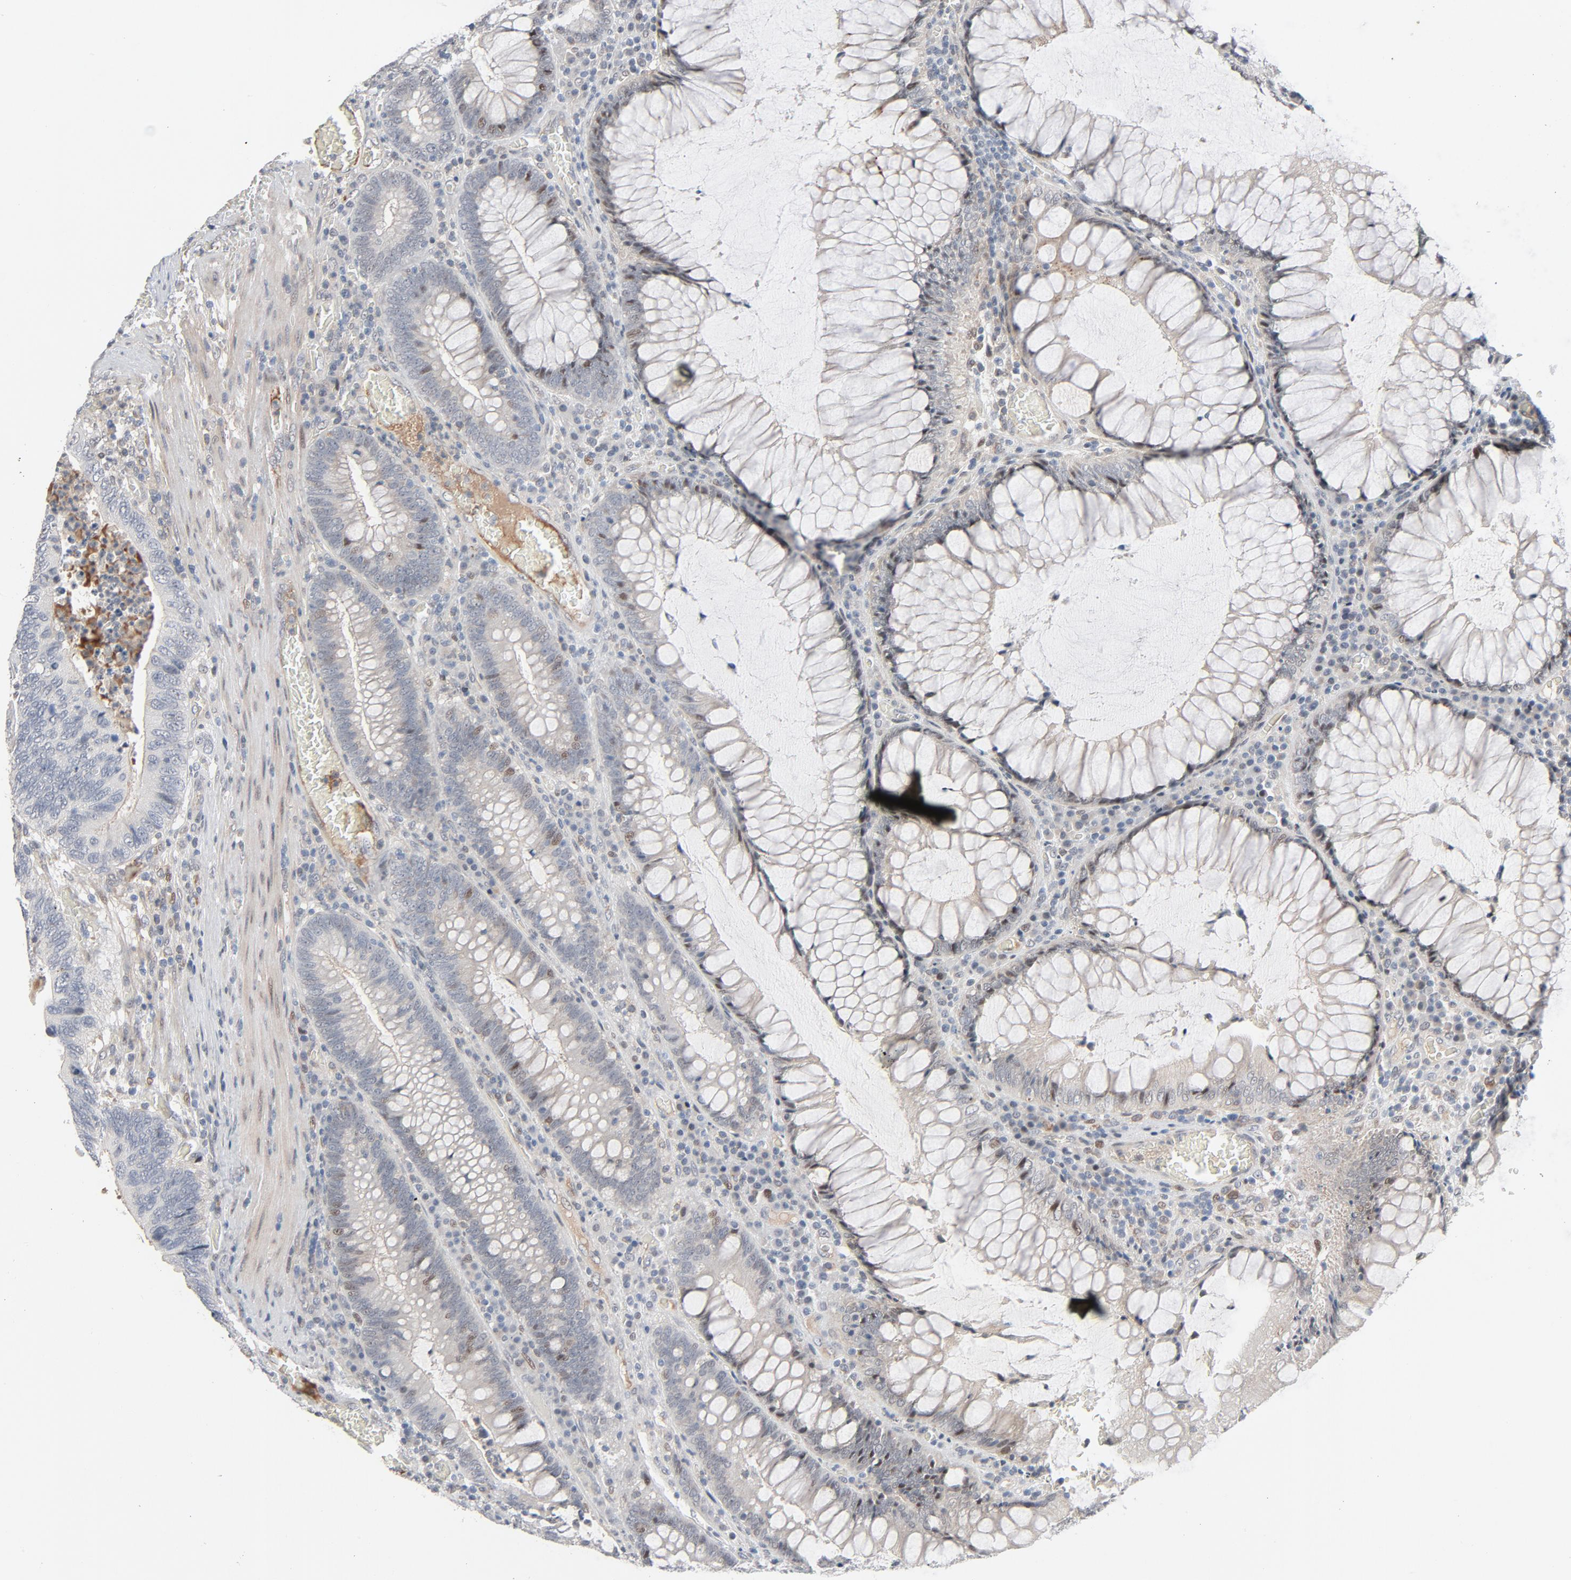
{"staining": {"intensity": "weak", "quantity": "<25%", "location": "cytoplasmic/membranous"}, "tissue": "colorectal cancer", "cell_type": "Tumor cells", "image_type": "cancer", "snomed": [{"axis": "morphology", "description": "Adenocarcinoma, NOS"}, {"axis": "topography", "description": "Colon"}], "caption": "This is a micrograph of immunohistochemistry (IHC) staining of colorectal cancer, which shows no expression in tumor cells.", "gene": "FSCB", "patient": {"sex": "male", "age": 72}}